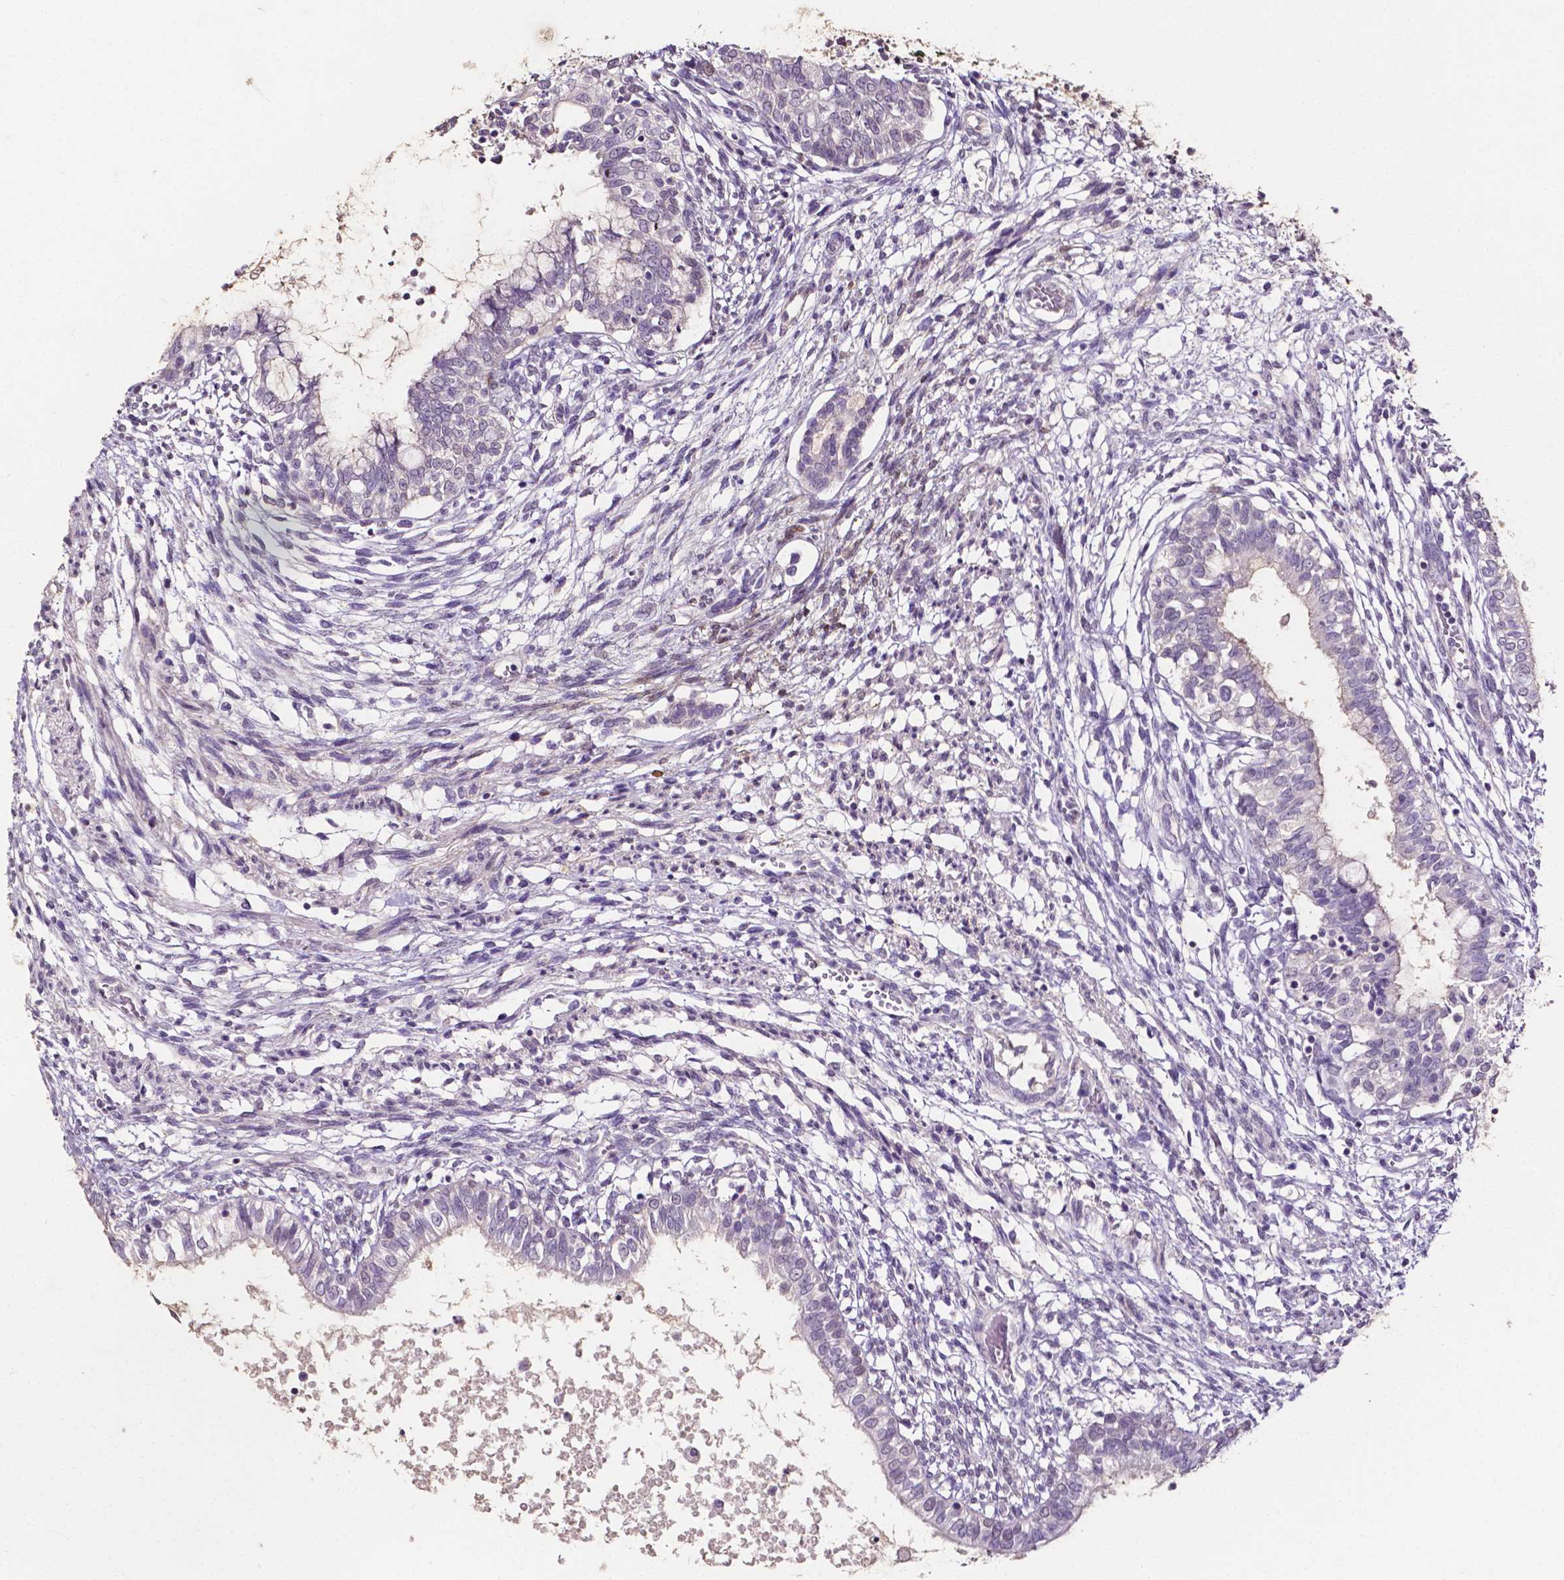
{"staining": {"intensity": "negative", "quantity": "none", "location": "none"}, "tissue": "testis cancer", "cell_type": "Tumor cells", "image_type": "cancer", "snomed": [{"axis": "morphology", "description": "Carcinoma, Embryonal, NOS"}, {"axis": "topography", "description": "Testis"}], "caption": "Immunohistochemistry of testis cancer (embryonal carcinoma) shows no staining in tumor cells. (Stains: DAB IHC with hematoxylin counter stain, Microscopy: brightfield microscopy at high magnification).", "gene": "PSAT1", "patient": {"sex": "male", "age": 37}}